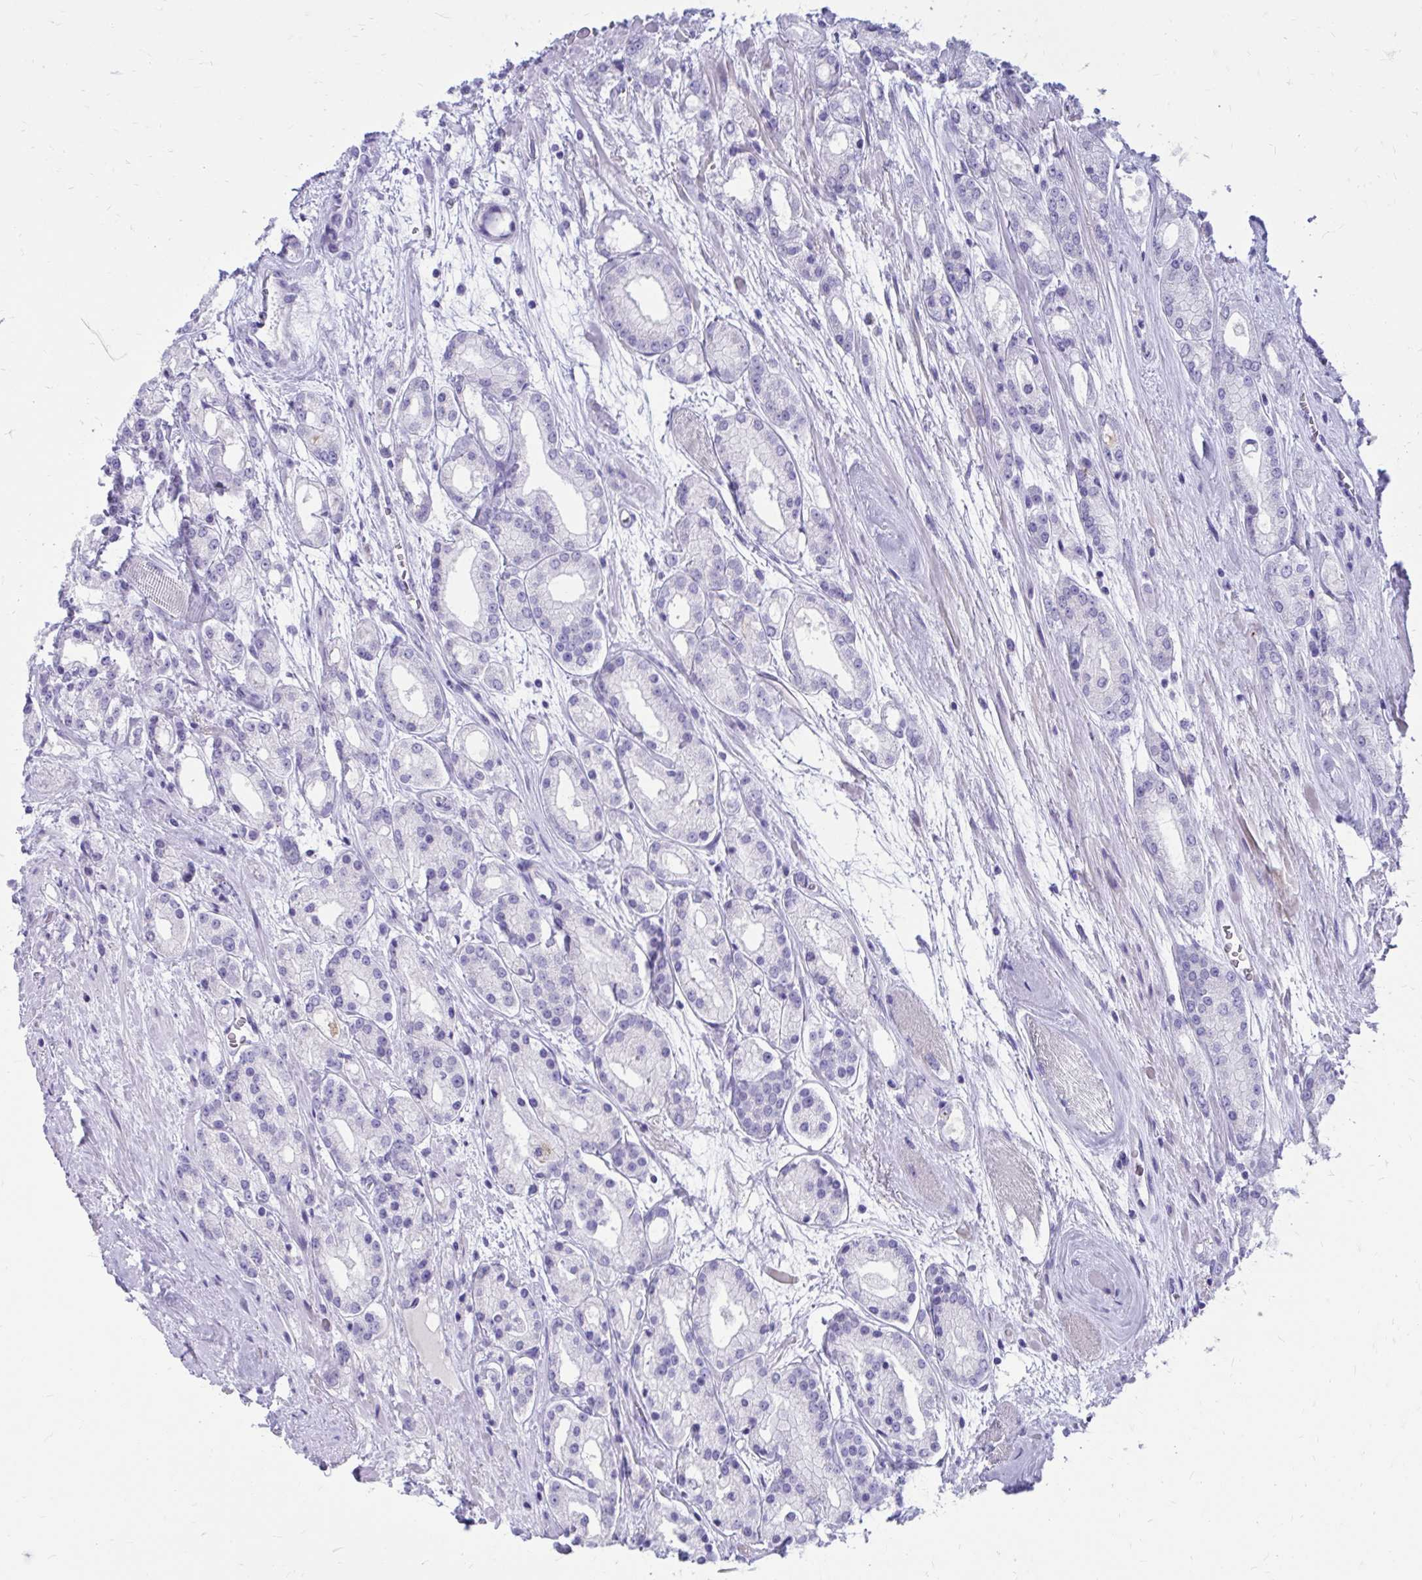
{"staining": {"intensity": "negative", "quantity": "none", "location": "none"}, "tissue": "prostate cancer", "cell_type": "Tumor cells", "image_type": "cancer", "snomed": [{"axis": "morphology", "description": "Adenocarcinoma, High grade"}, {"axis": "topography", "description": "Prostate"}], "caption": "The micrograph displays no staining of tumor cells in prostate adenocarcinoma (high-grade). (DAB immunohistochemistry, high magnification).", "gene": "SATL1", "patient": {"sex": "male", "age": 67}}